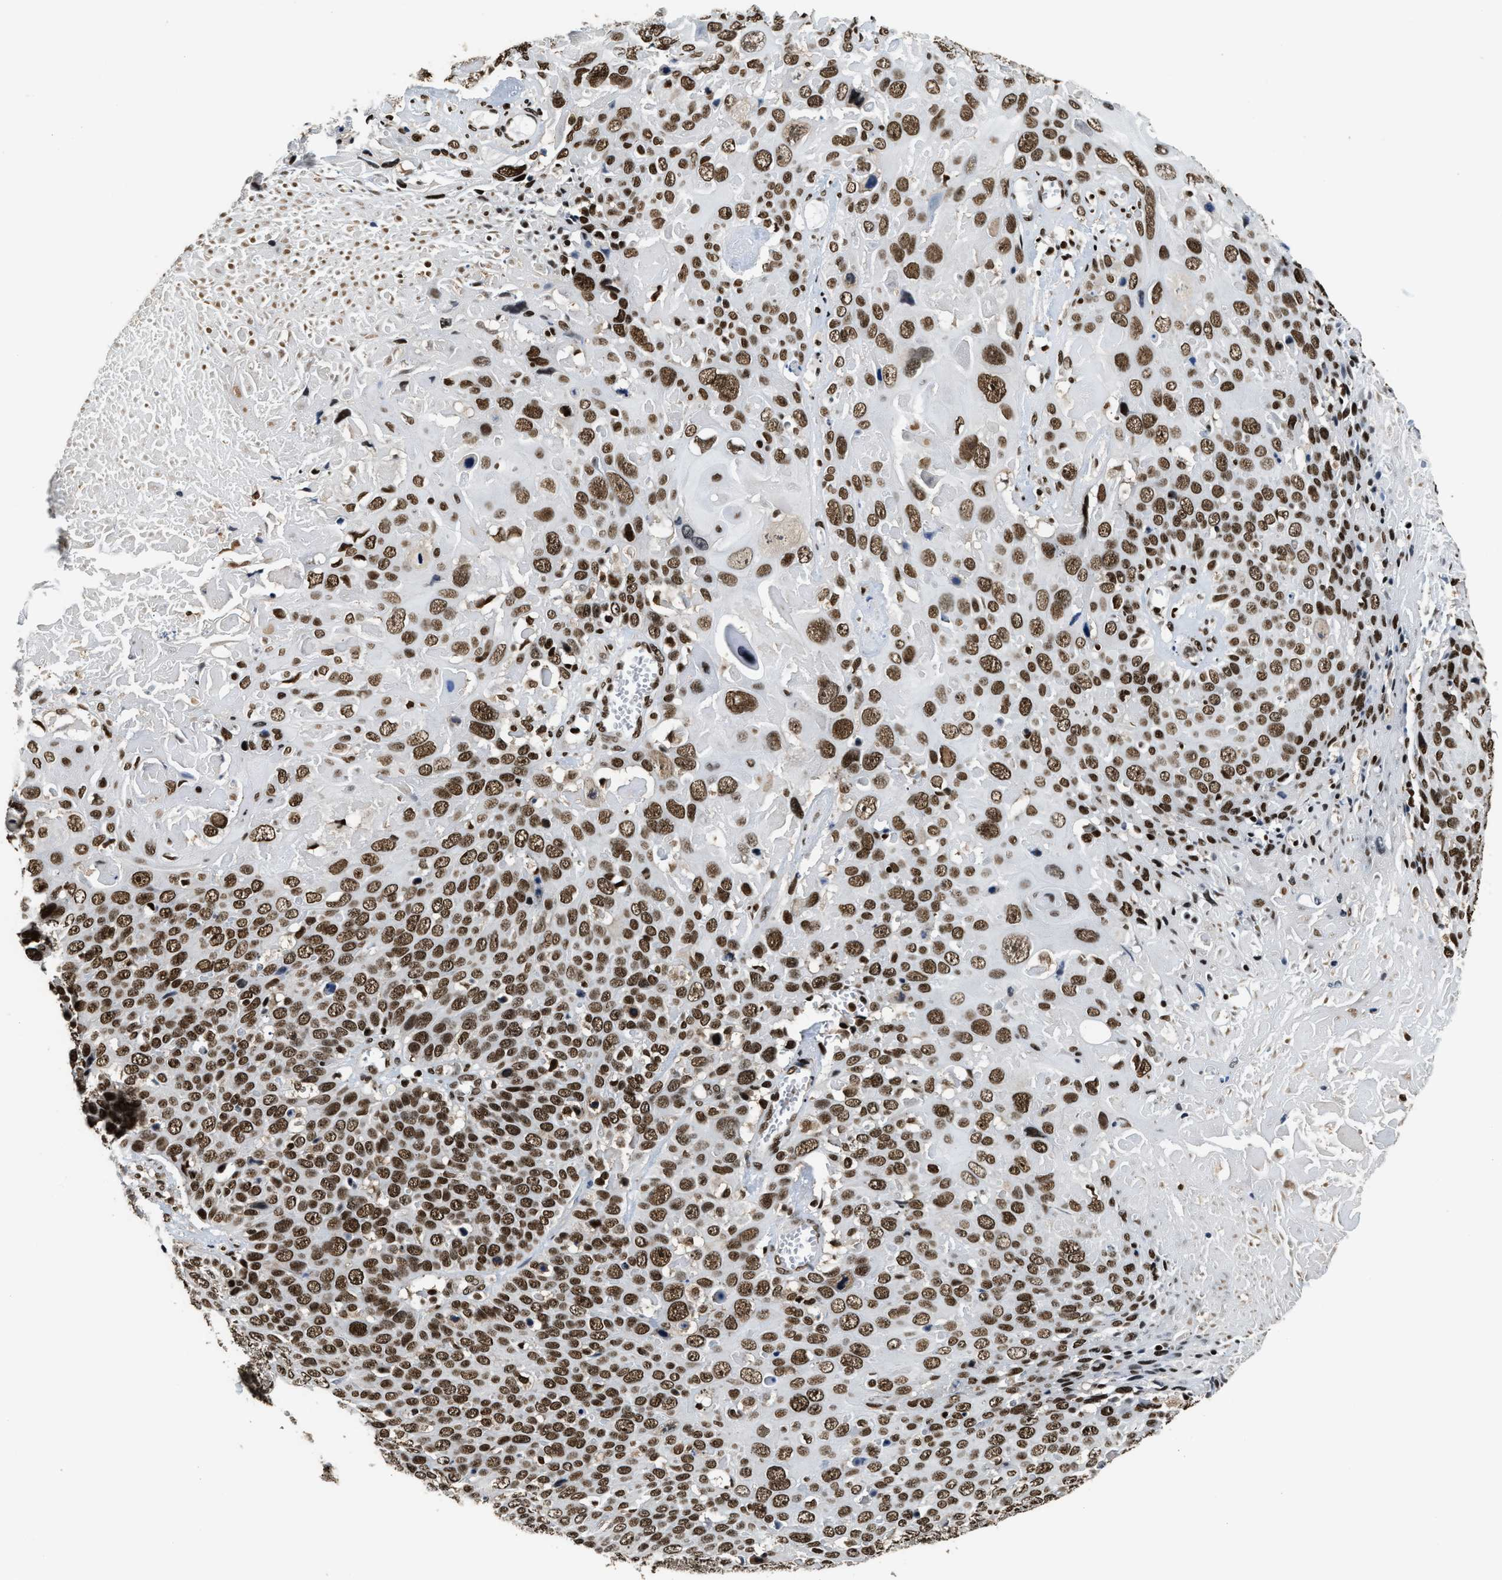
{"staining": {"intensity": "strong", "quantity": ">75%", "location": "nuclear"}, "tissue": "cervical cancer", "cell_type": "Tumor cells", "image_type": "cancer", "snomed": [{"axis": "morphology", "description": "Squamous cell carcinoma, NOS"}, {"axis": "topography", "description": "Cervix"}], "caption": "About >75% of tumor cells in human cervical cancer (squamous cell carcinoma) reveal strong nuclear protein staining as visualized by brown immunohistochemical staining.", "gene": "RAD21", "patient": {"sex": "female", "age": 74}}